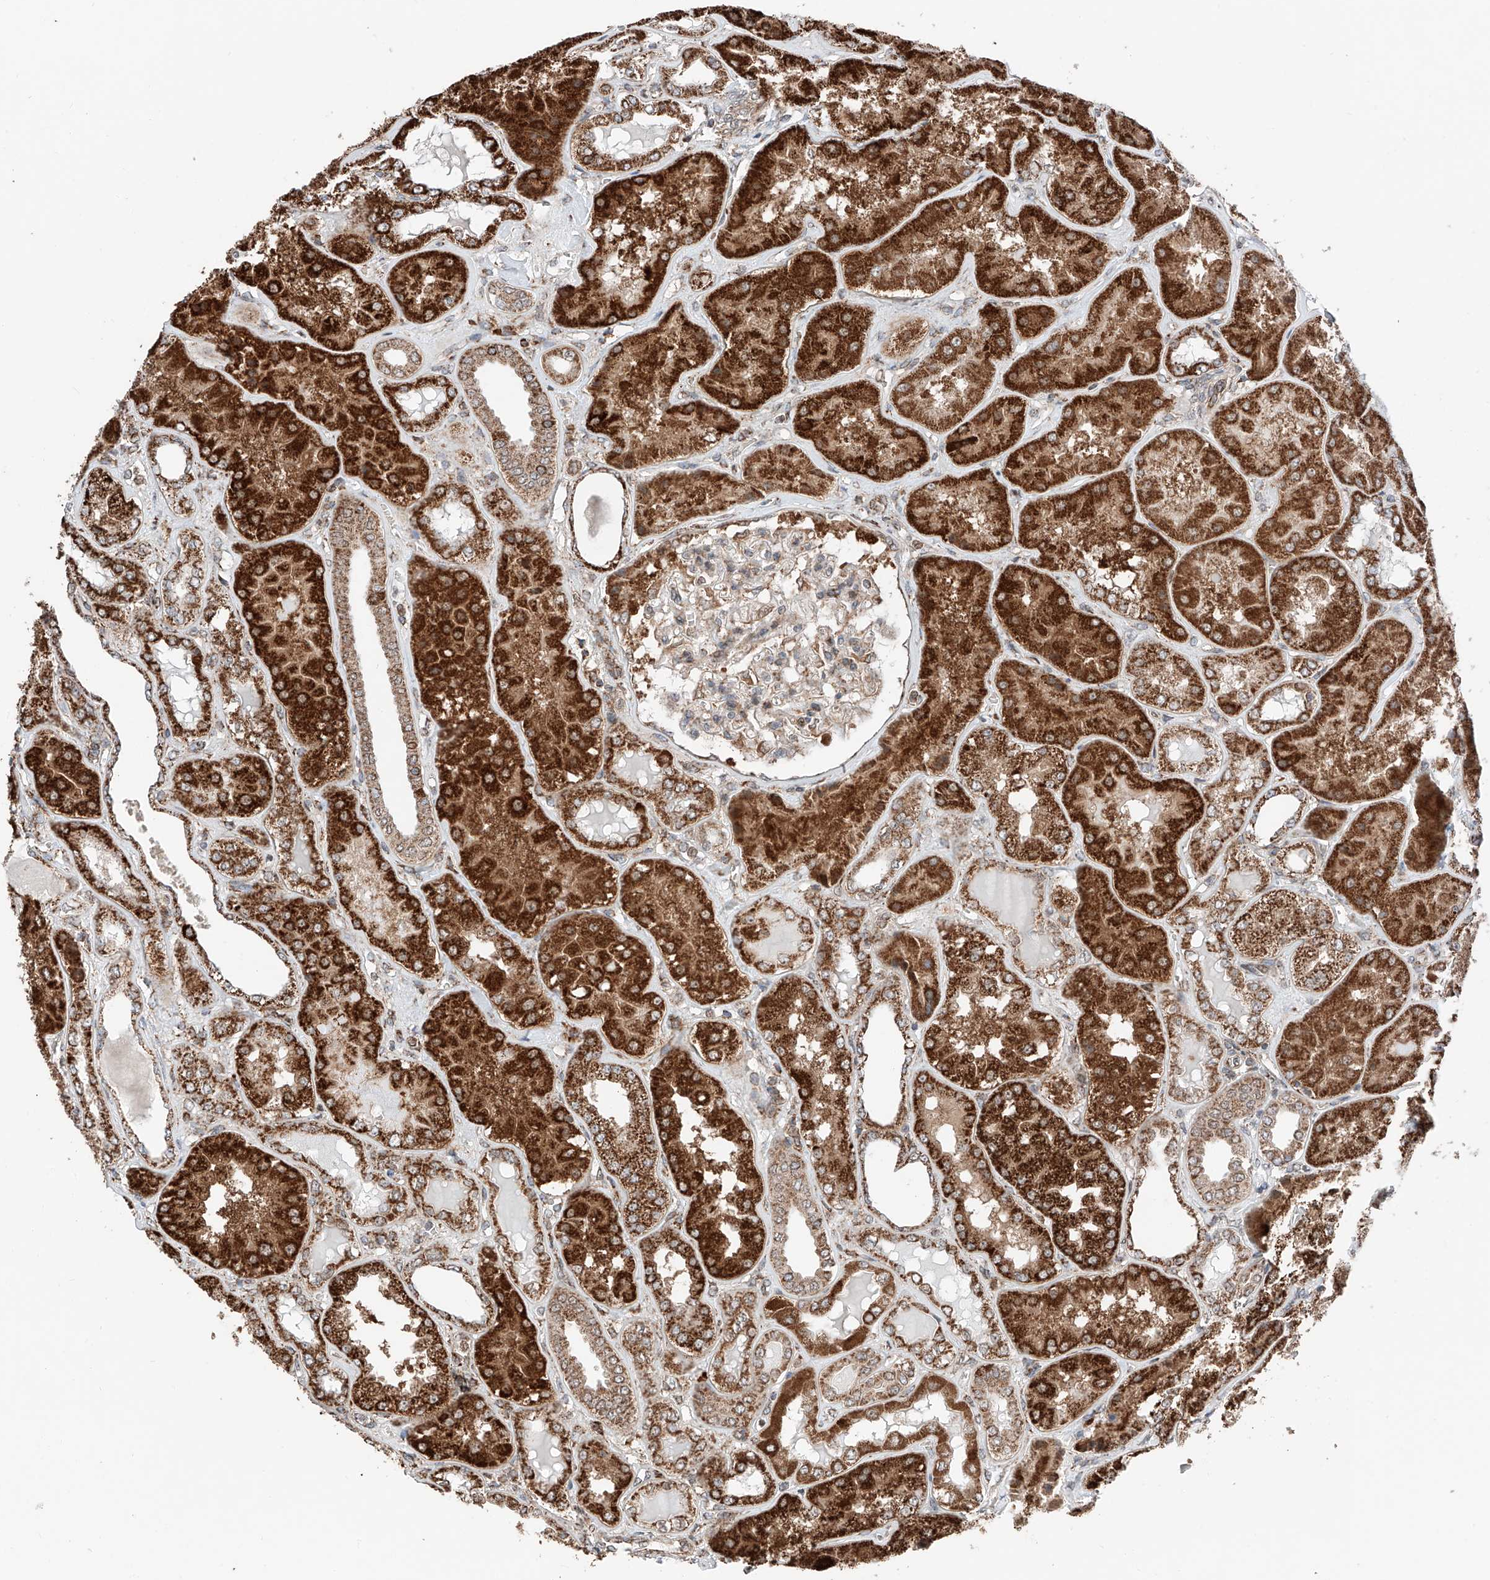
{"staining": {"intensity": "moderate", "quantity": "25%-75%", "location": "cytoplasmic/membranous"}, "tissue": "kidney", "cell_type": "Cells in glomeruli", "image_type": "normal", "snomed": [{"axis": "morphology", "description": "Normal tissue, NOS"}, {"axis": "topography", "description": "Kidney"}], "caption": "The photomicrograph demonstrates staining of benign kidney, revealing moderate cytoplasmic/membranous protein expression (brown color) within cells in glomeruli. The protein is shown in brown color, while the nuclei are stained blue.", "gene": "ZSCAN29", "patient": {"sex": "female", "age": 56}}